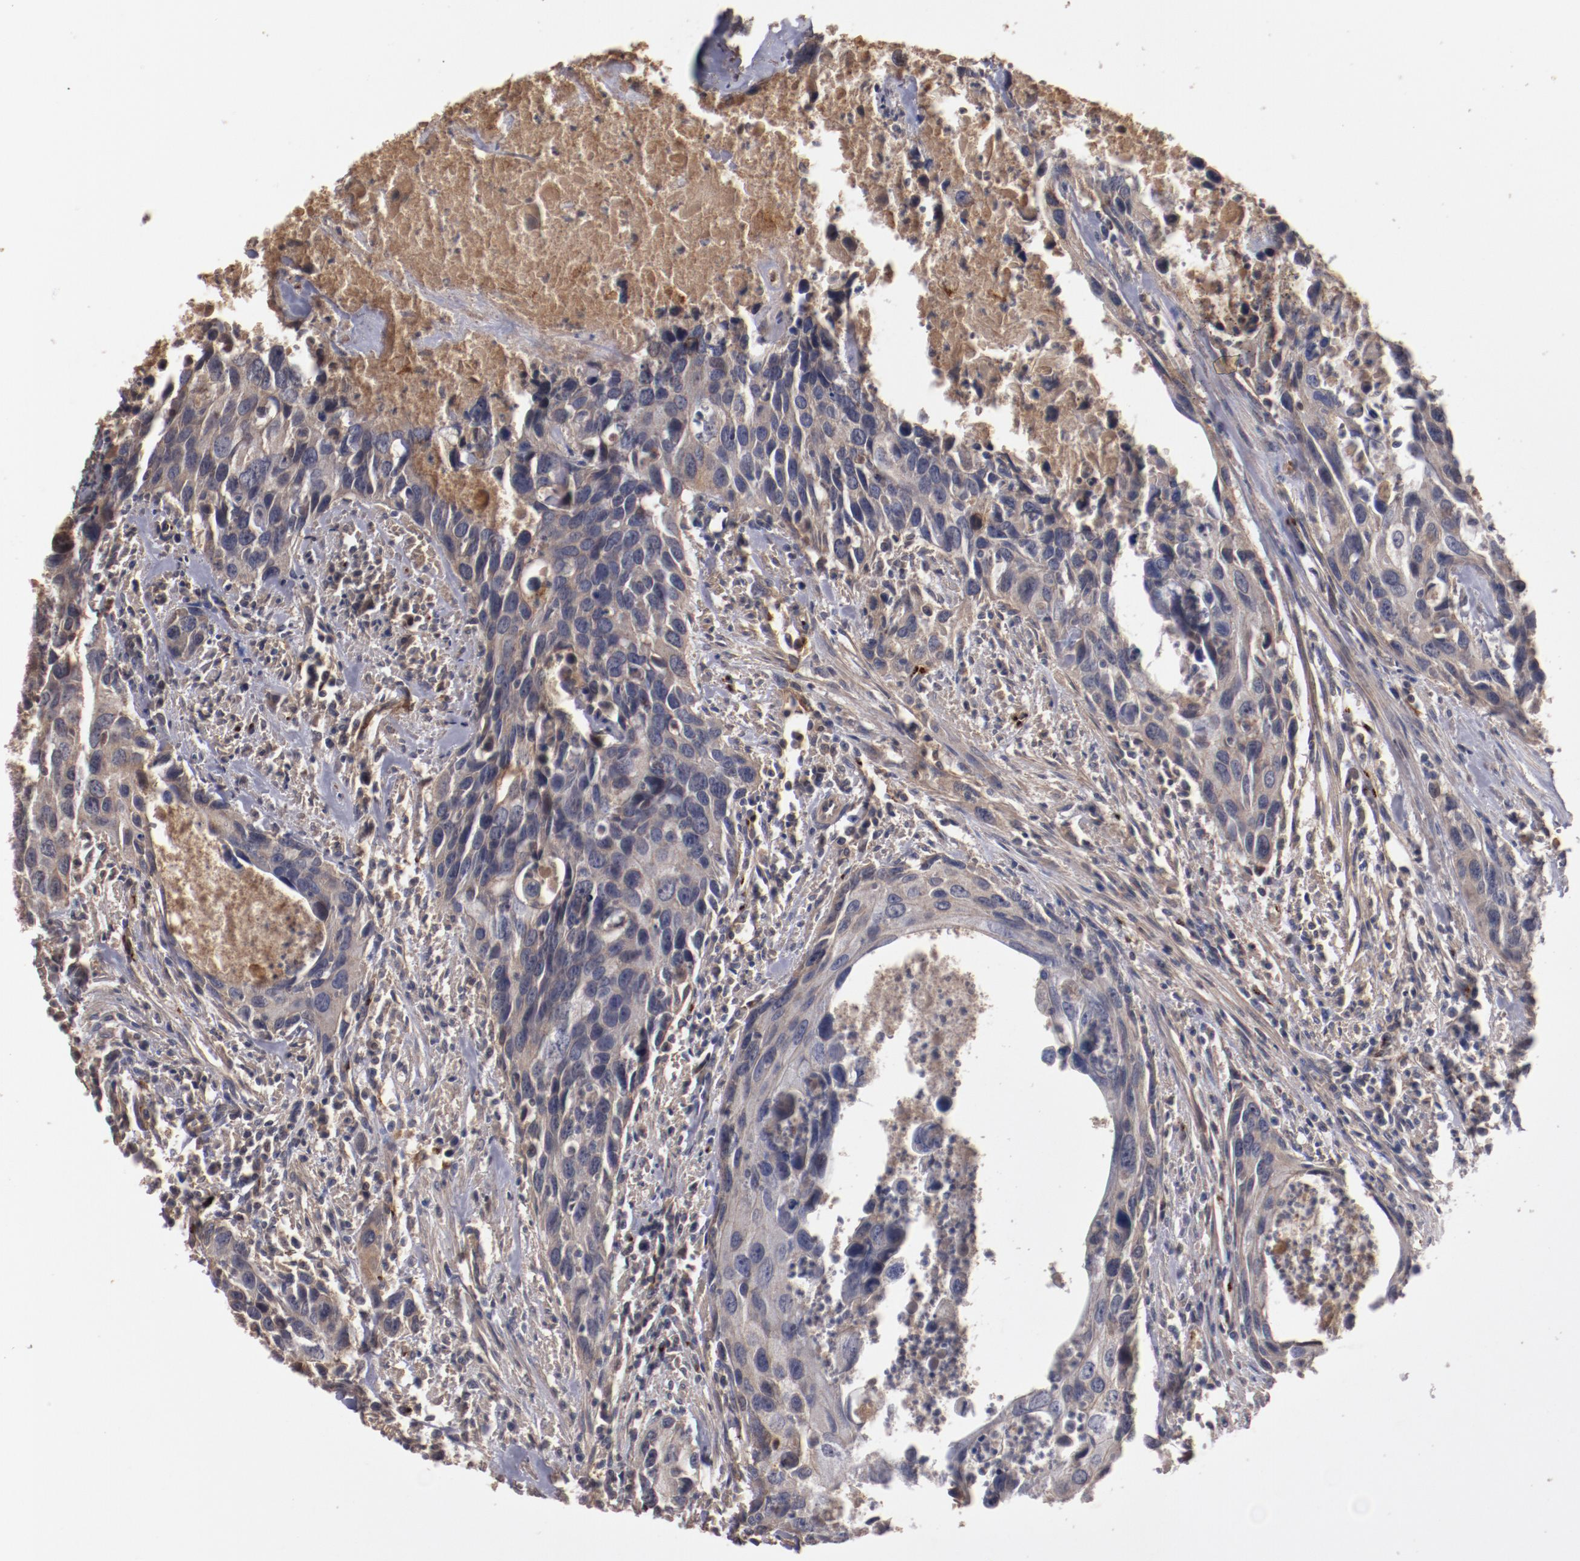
{"staining": {"intensity": "moderate", "quantity": ">75%", "location": "cytoplasmic/membranous"}, "tissue": "urothelial cancer", "cell_type": "Tumor cells", "image_type": "cancer", "snomed": [{"axis": "morphology", "description": "Urothelial carcinoma, High grade"}, {"axis": "topography", "description": "Urinary bladder"}], "caption": "The micrograph reveals a brown stain indicating the presence of a protein in the cytoplasmic/membranous of tumor cells in urothelial carcinoma (high-grade).", "gene": "DIPK2B", "patient": {"sex": "male", "age": 71}}